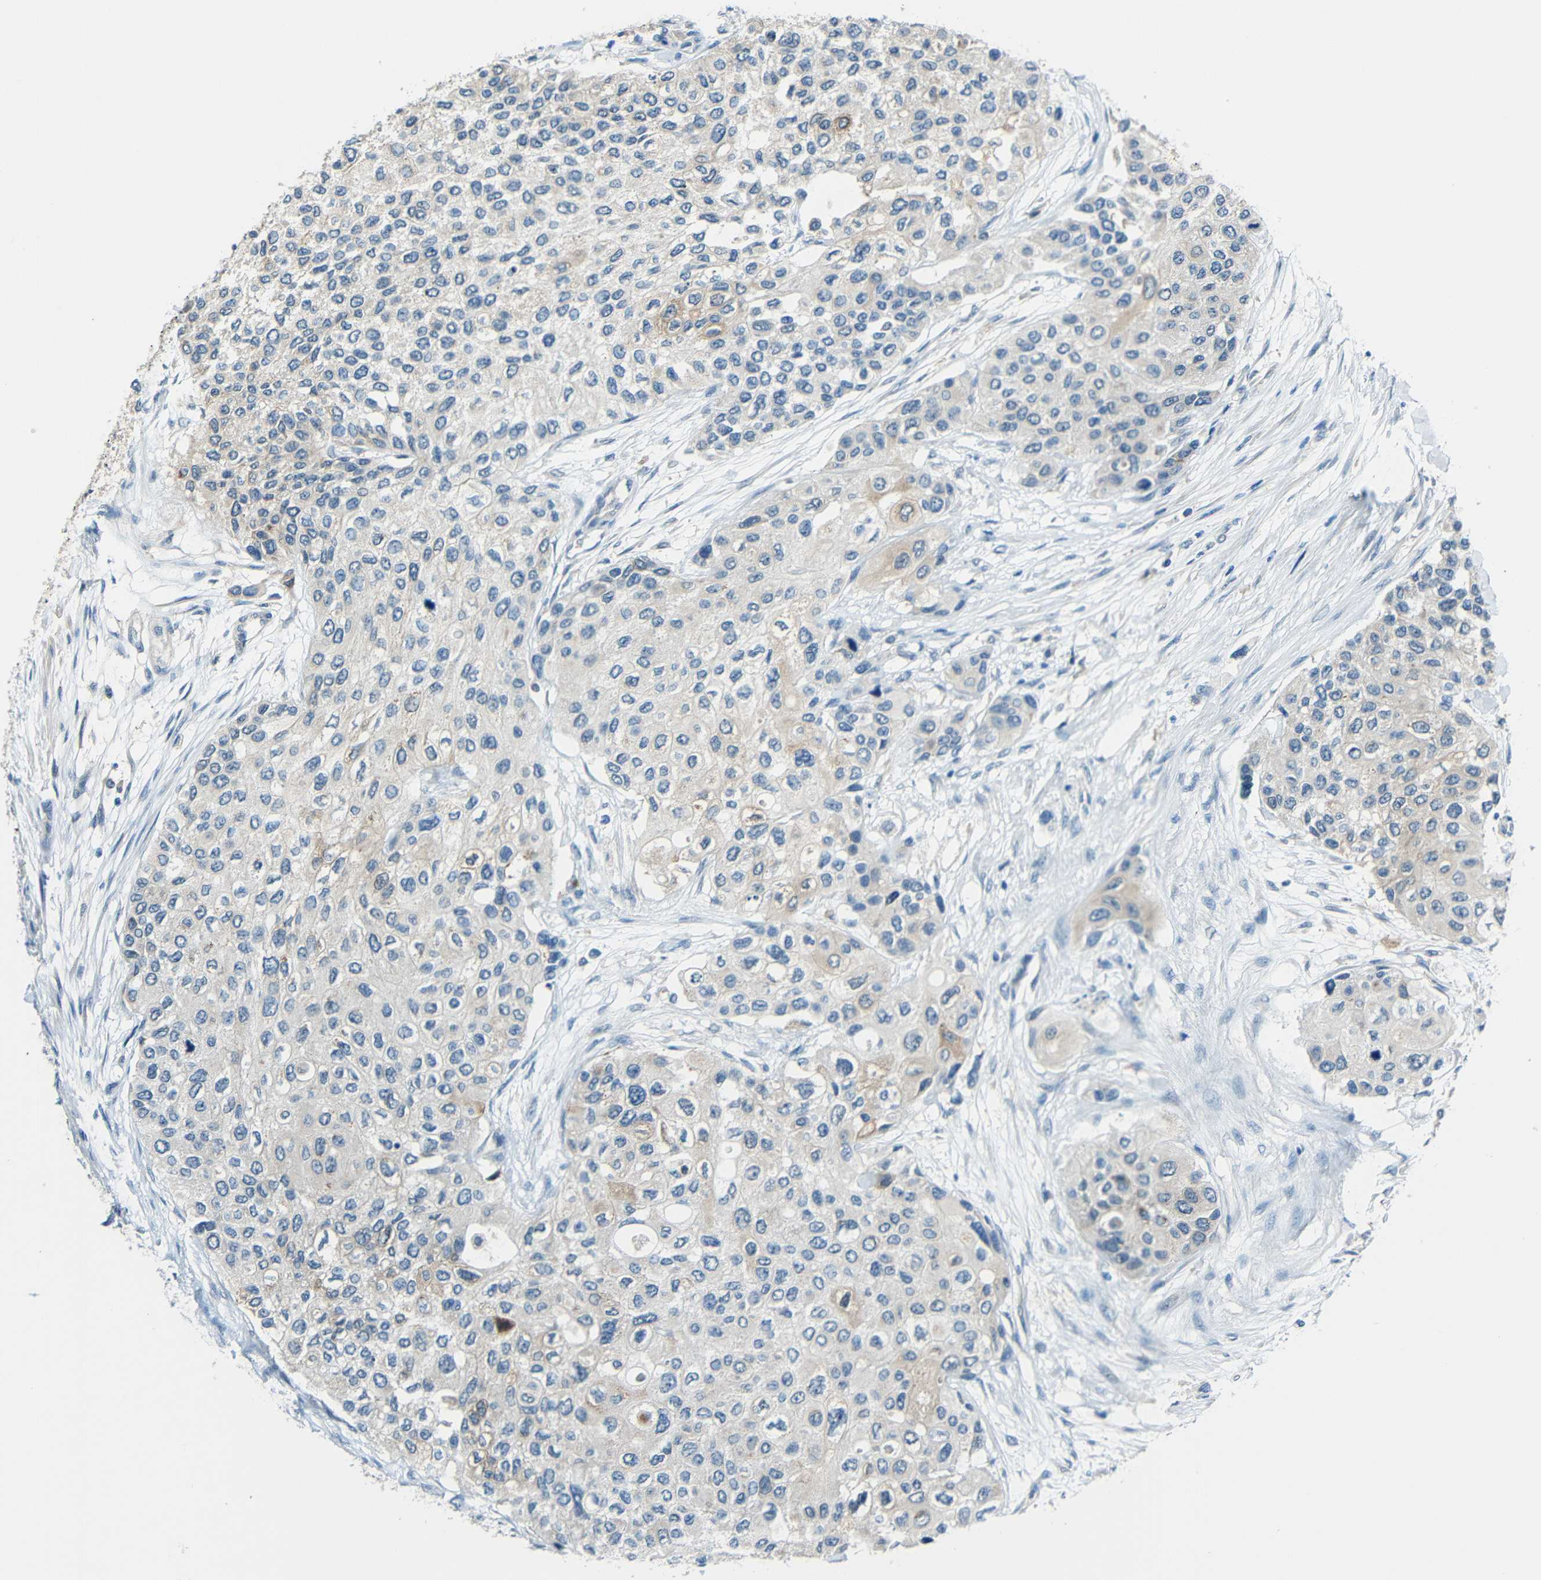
{"staining": {"intensity": "weak", "quantity": "25%-75%", "location": "cytoplasmic/membranous"}, "tissue": "urothelial cancer", "cell_type": "Tumor cells", "image_type": "cancer", "snomed": [{"axis": "morphology", "description": "Urothelial carcinoma, High grade"}, {"axis": "topography", "description": "Urinary bladder"}], "caption": "Urothelial cancer was stained to show a protein in brown. There is low levels of weak cytoplasmic/membranous positivity in about 25%-75% of tumor cells.", "gene": "ANKRD22", "patient": {"sex": "female", "age": 56}}